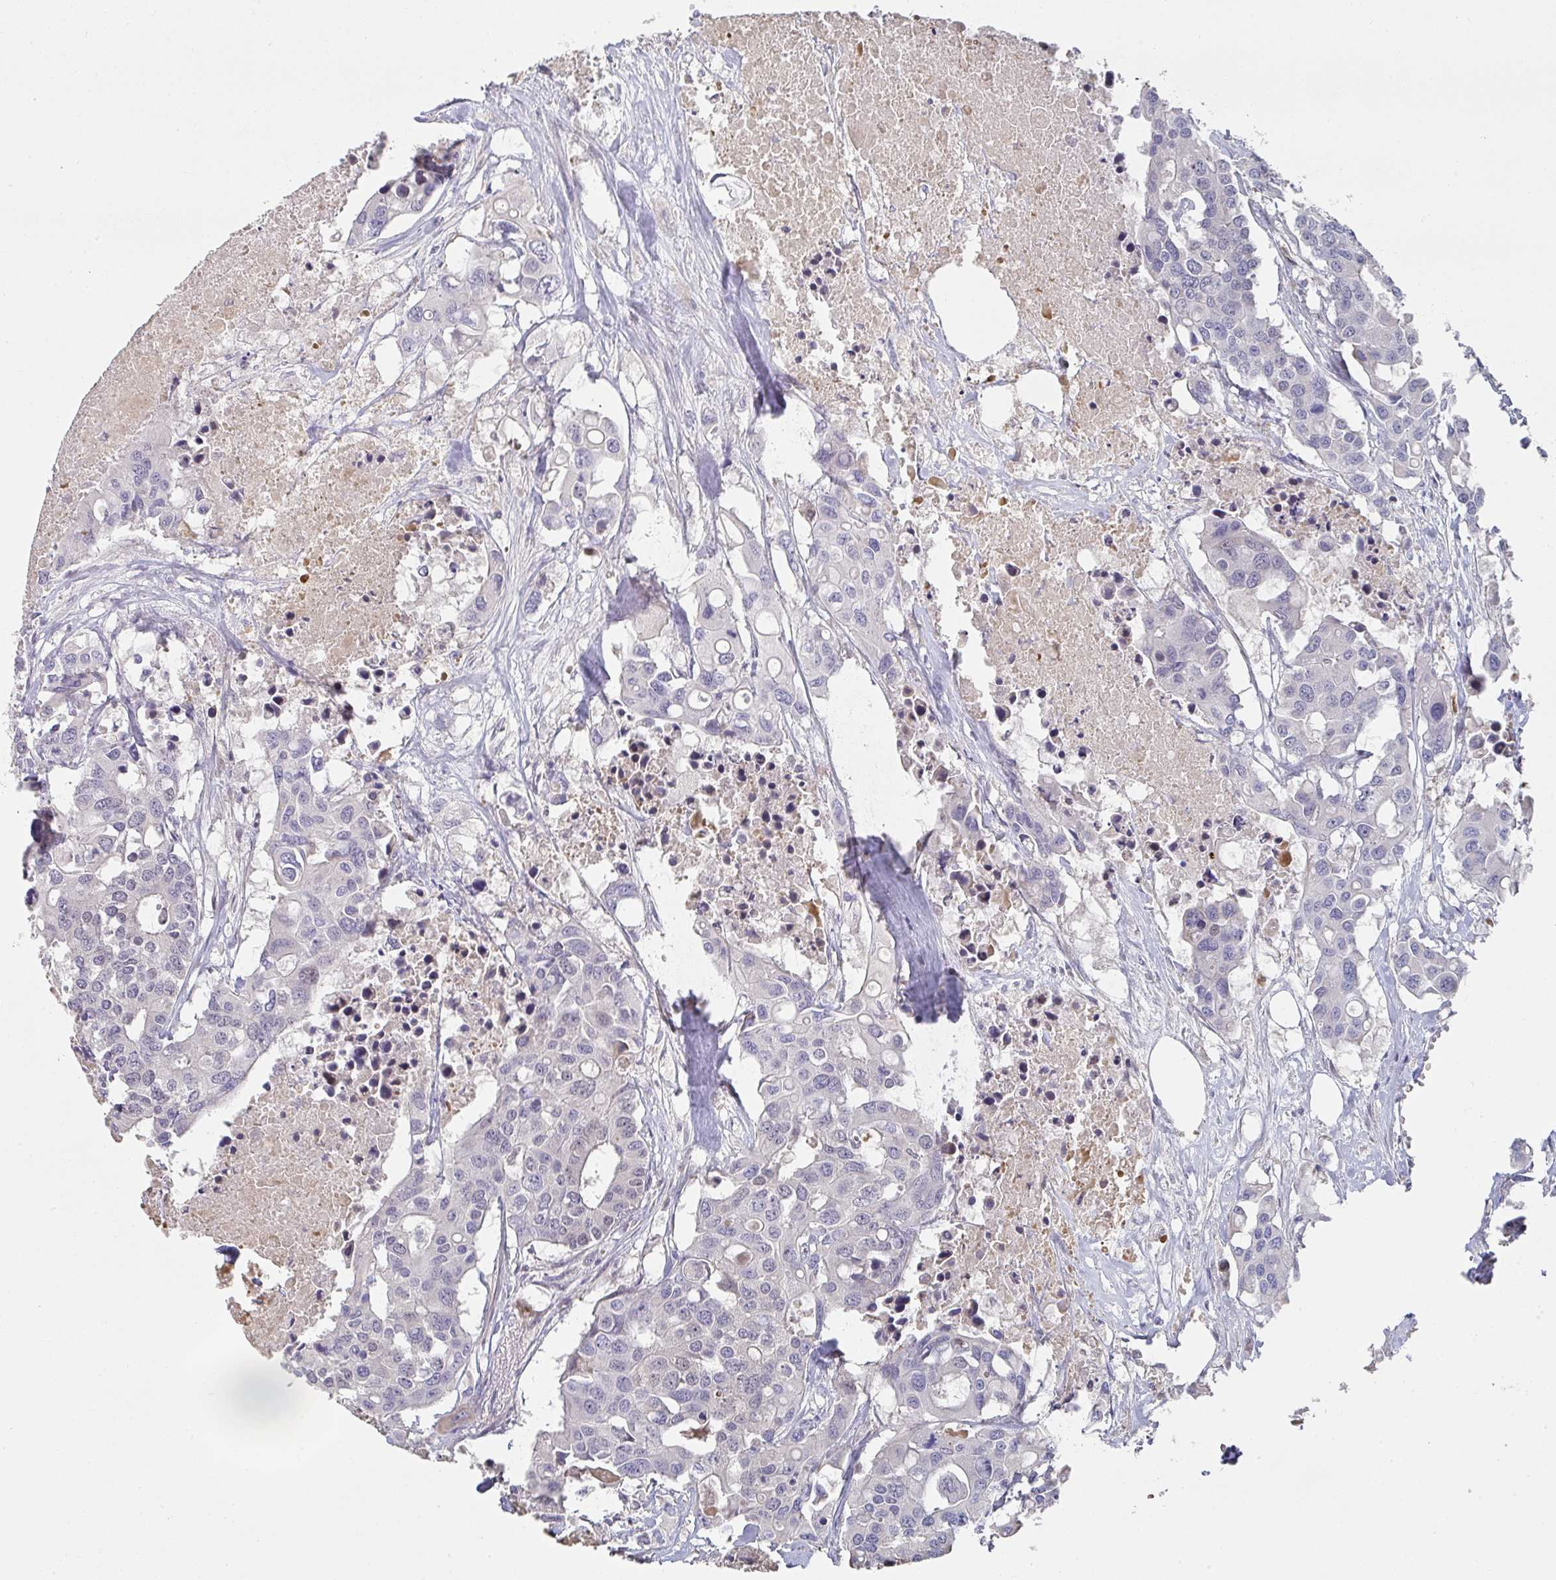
{"staining": {"intensity": "negative", "quantity": "none", "location": "none"}, "tissue": "colorectal cancer", "cell_type": "Tumor cells", "image_type": "cancer", "snomed": [{"axis": "morphology", "description": "Adenocarcinoma, NOS"}, {"axis": "topography", "description": "Colon"}], "caption": "Histopathology image shows no protein staining in tumor cells of colorectal cancer (adenocarcinoma) tissue. (IHC, brightfield microscopy, high magnification).", "gene": "A1CF", "patient": {"sex": "male", "age": 77}}